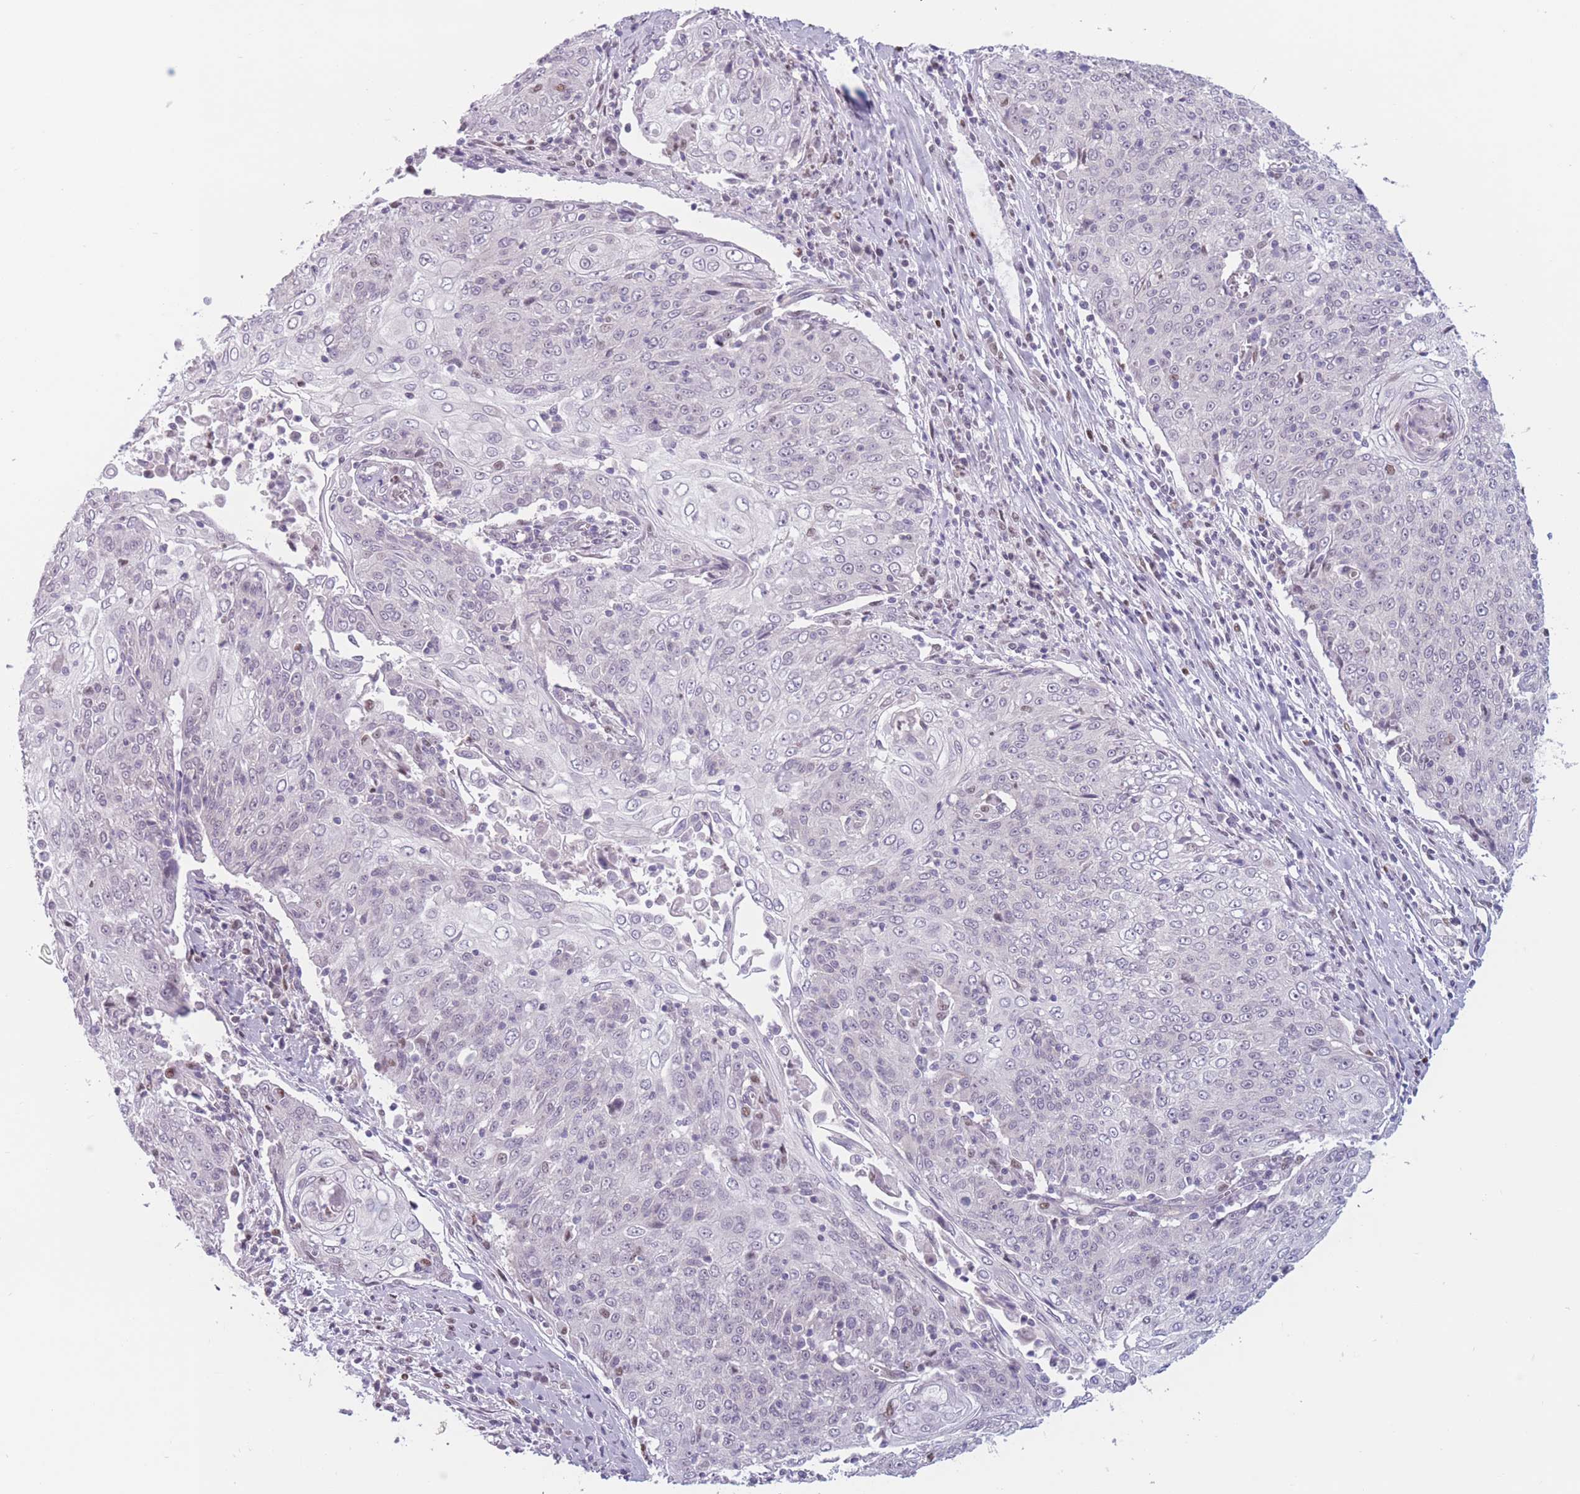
{"staining": {"intensity": "negative", "quantity": "none", "location": "none"}, "tissue": "cervical cancer", "cell_type": "Tumor cells", "image_type": "cancer", "snomed": [{"axis": "morphology", "description": "Squamous cell carcinoma, NOS"}, {"axis": "topography", "description": "Cervix"}], "caption": "Human cervical squamous cell carcinoma stained for a protein using immunohistochemistry shows no positivity in tumor cells.", "gene": "ZNF439", "patient": {"sex": "female", "age": 48}}